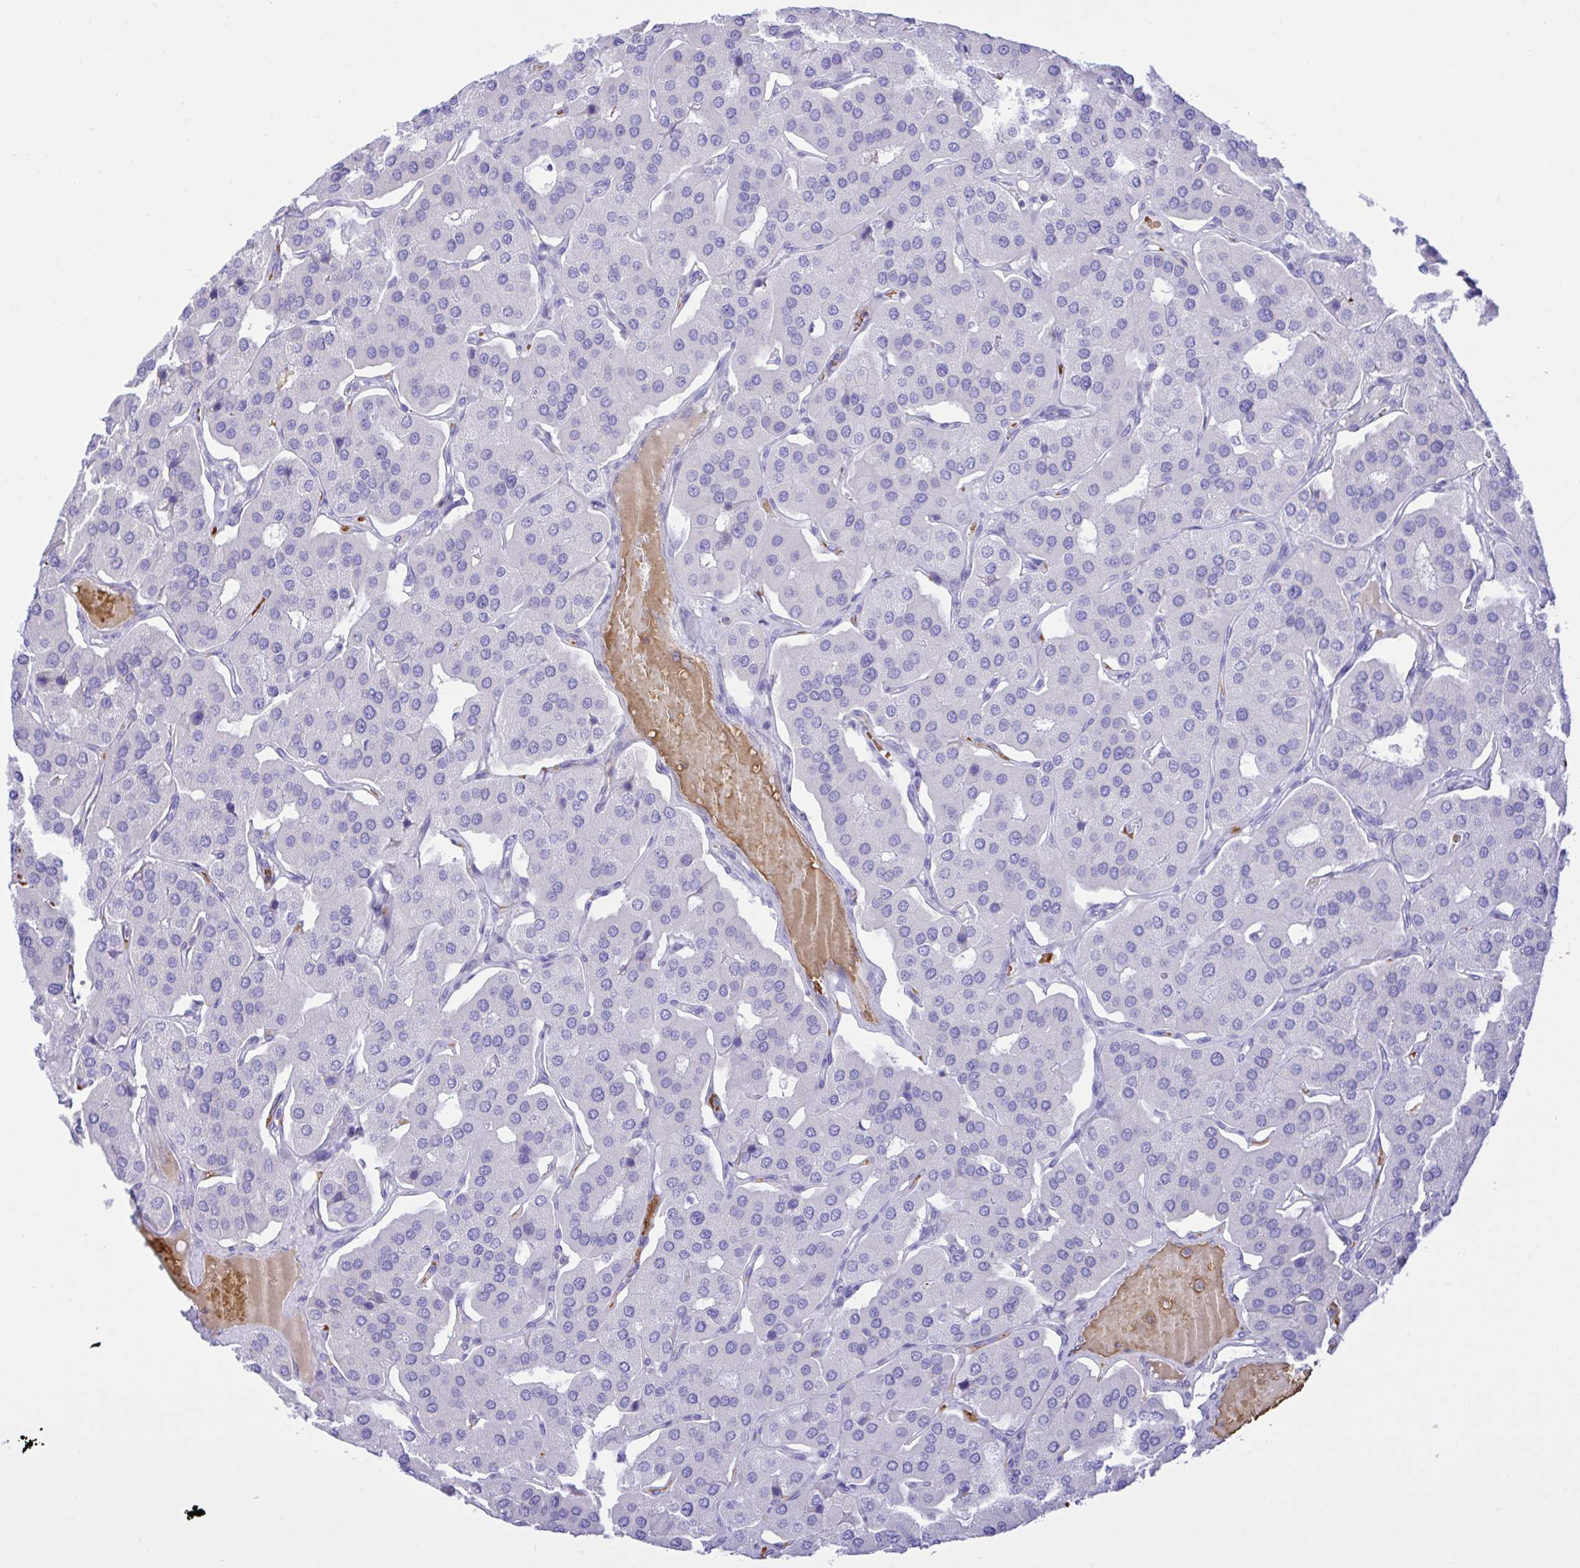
{"staining": {"intensity": "negative", "quantity": "none", "location": "none"}, "tissue": "parathyroid gland", "cell_type": "Glandular cells", "image_type": "normal", "snomed": [{"axis": "morphology", "description": "Normal tissue, NOS"}, {"axis": "morphology", "description": "Adenoma, NOS"}, {"axis": "topography", "description": "Parathyroid gland"}], "caption": "Immunohistochemistry image of normal parathyroid gland stained for a protein (brown), which exhibits no positivity in glandular cells. (Immunohistochemistry (ihc), brightfield microscopy, high magnification).", "gene": "ZNF221", "patient": {"sex": "female", "age": 86}}